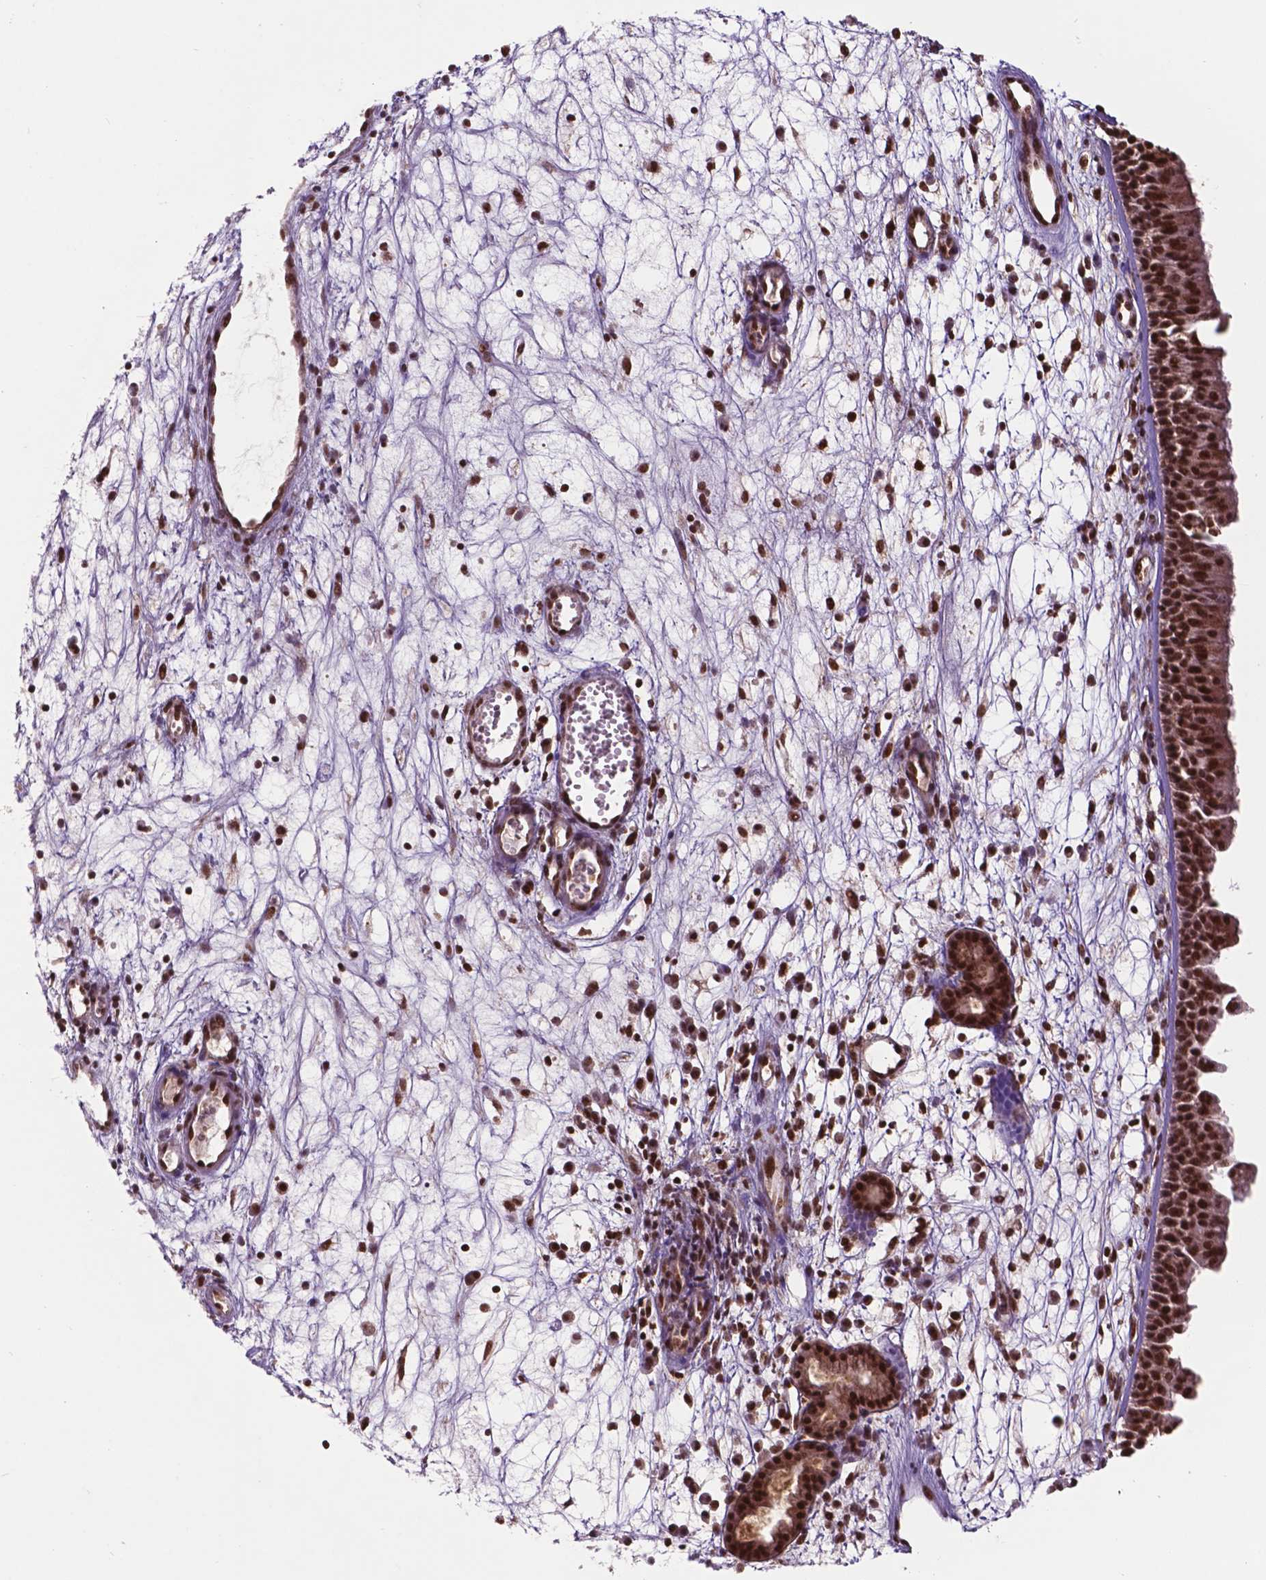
{"staining": {"intensity": "strong", "quantity": ">75%", "location": "nuclear"}, "tissue": "nasopharynx", "cell_type": "Respiratory epithelial cells", "image_type": "normal", "snomed": [{"axis": "morphology", "description": "Normal tissue, NOS"}, {"axis": "topography", "description": "Nasopharynx"}], "caption": "Immunohistochemical staining of benign human nasopharynx displays high levels of strong nuclear positivity in approximately >75% of respiratory epithelial cells.", "gene": "CSNK2A1", "patient": {"sex": "female", "age": 55}}